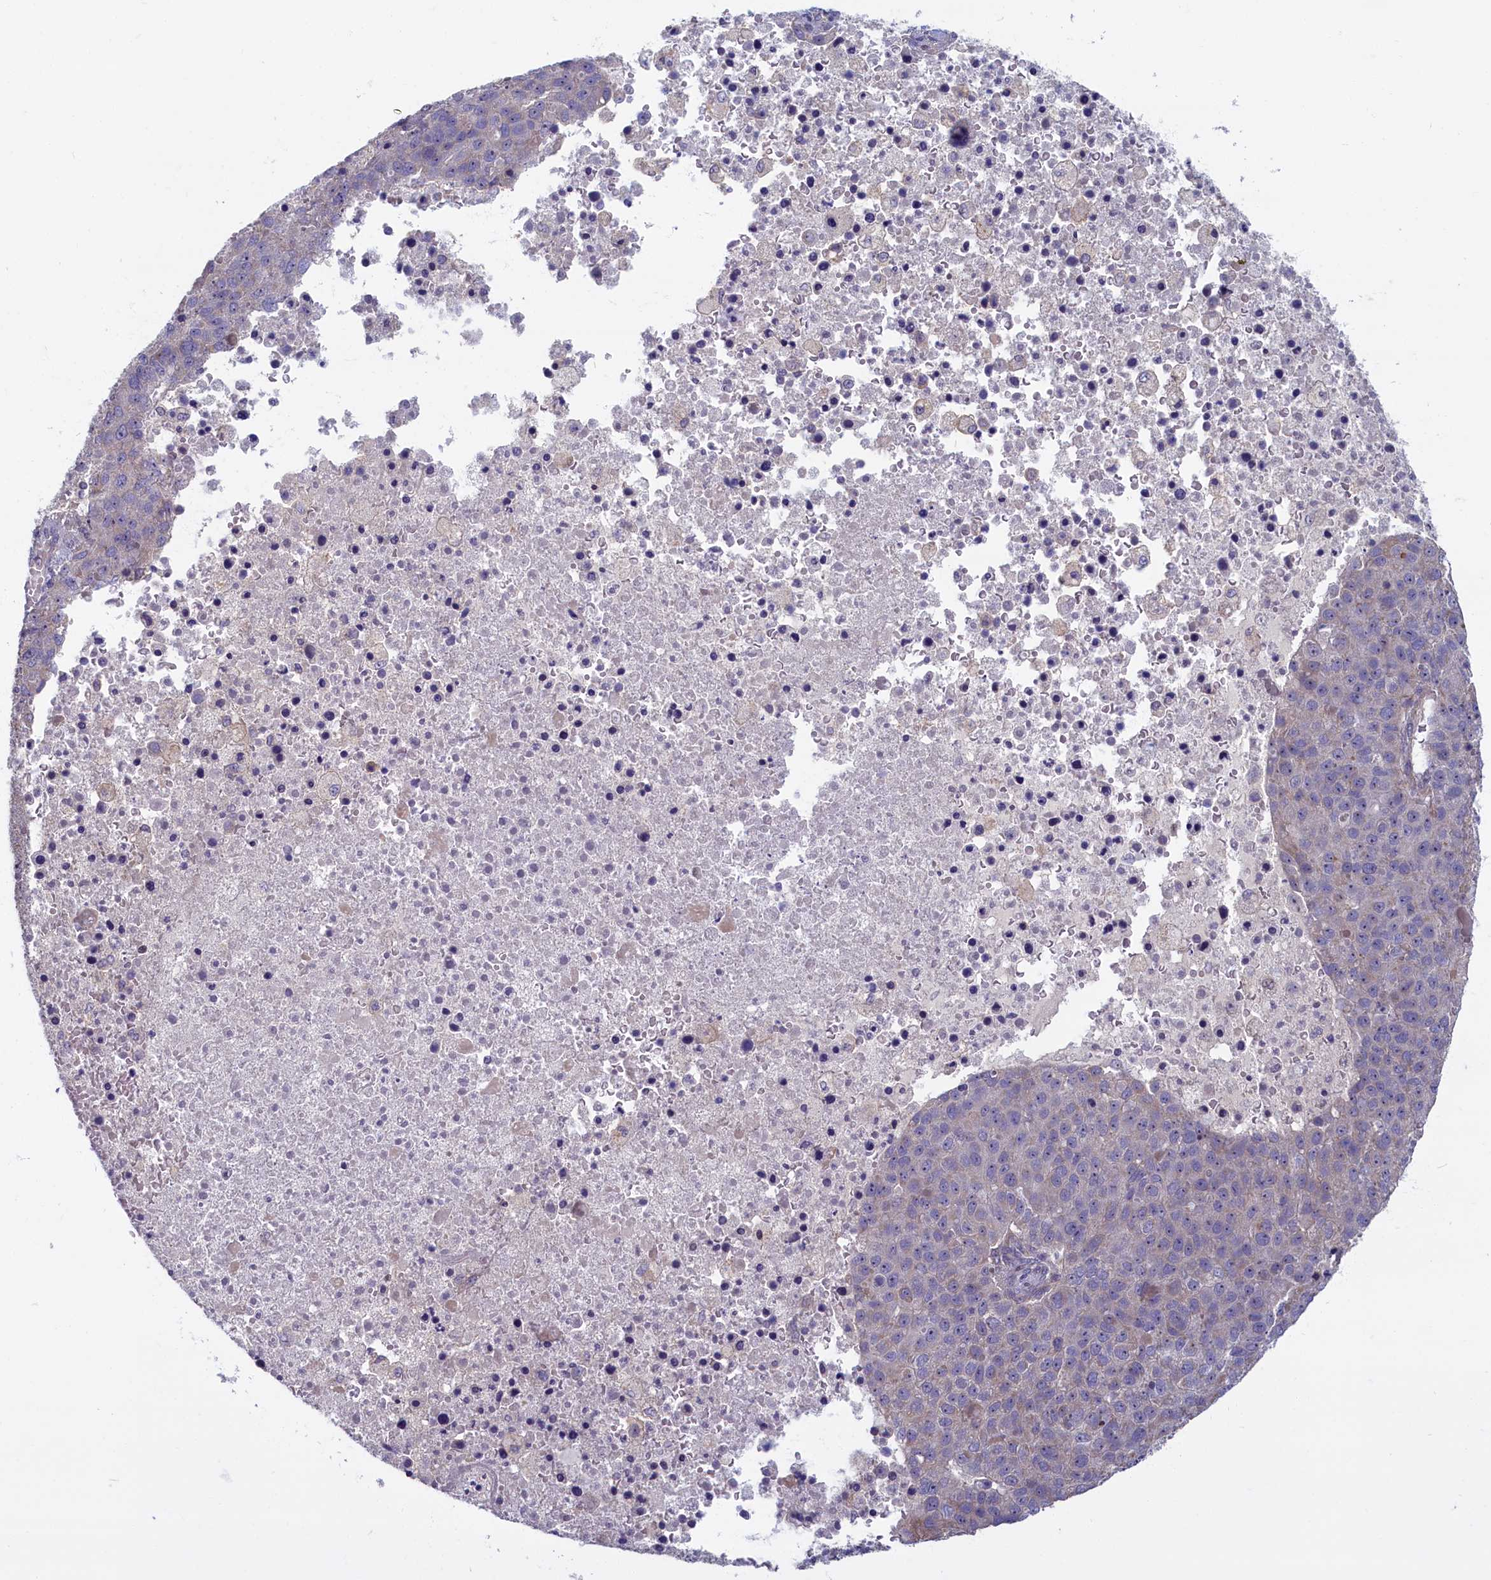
{"staining": {"intensity": "weak", "quantity": "<25%", "location": "cytoplasmic/membranous"}, "tissue": "pancreatic cancer", "cell_type": "Tumor cells", "image_type": "cancer", "snomed": [{"axis": "morphology", "description": "Adenocarcinoma, NOS"}, {"axis": "topography", "description": "Pancreas"}], "caption": "DAB immunohistochemical staining of human adenocarcinoma (pancreatic) reveals no significant positivity in tumor cells.", "gene": "TRPM4", "patient": {"sex": "female", "age": 61}}